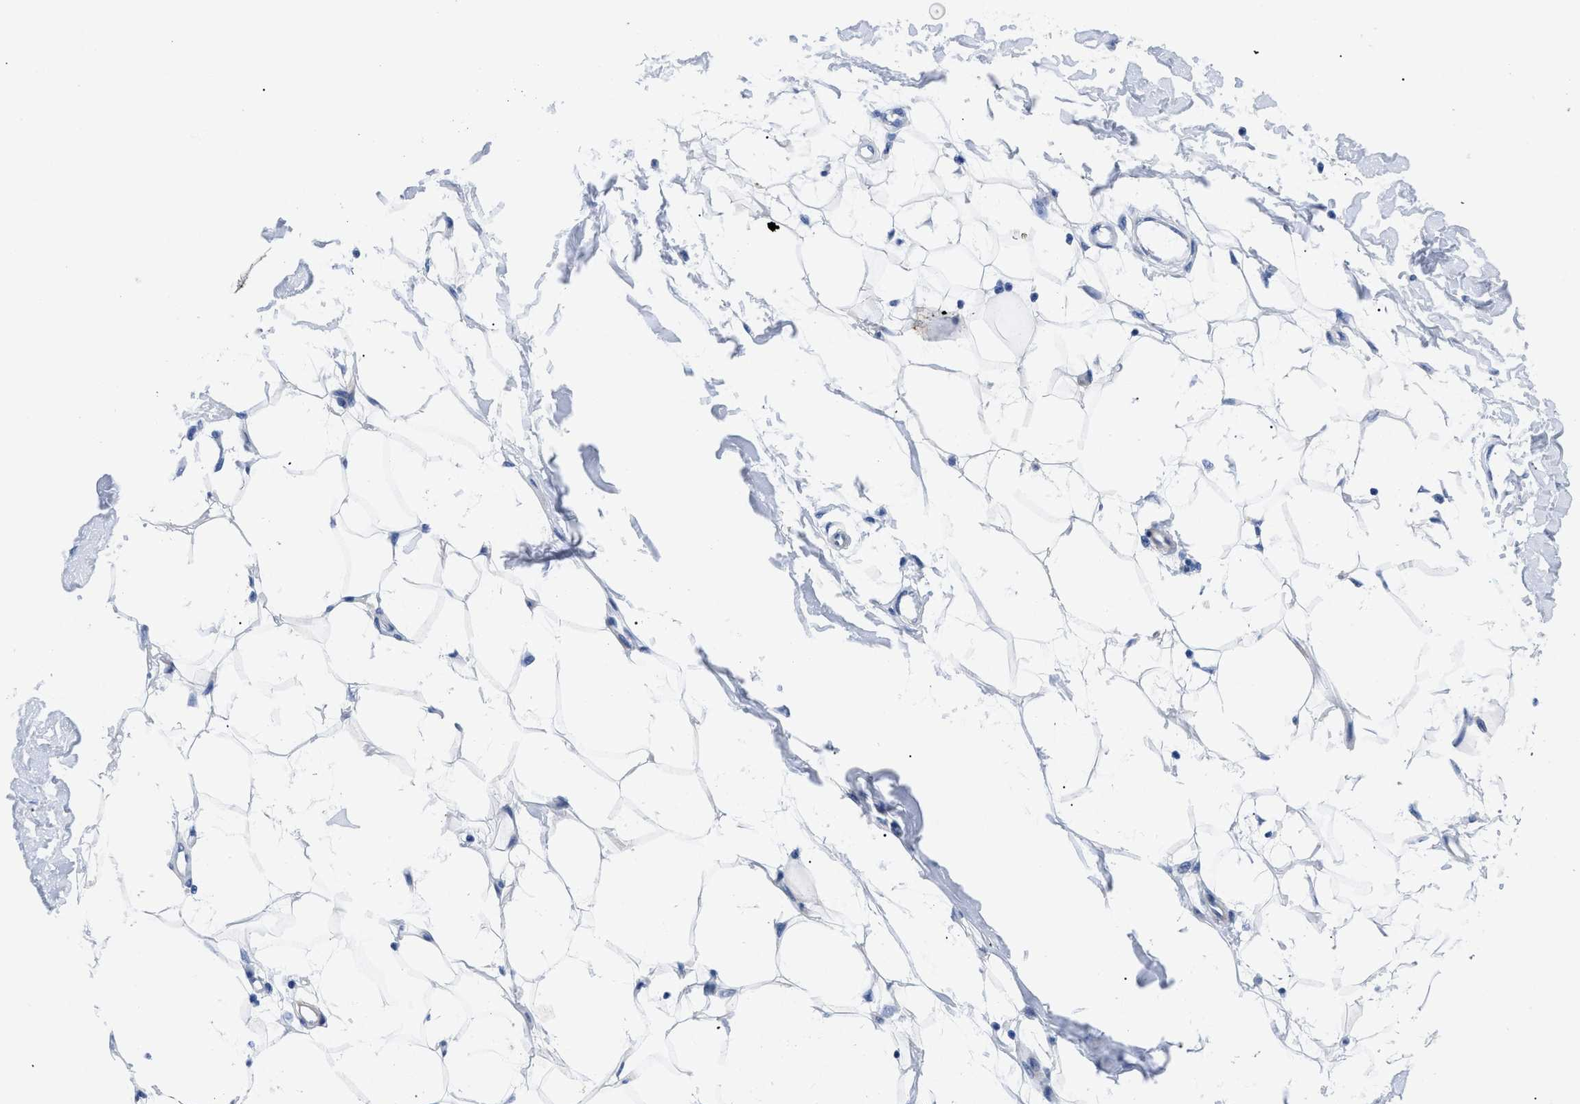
{"staining": {"intensity": "negative", "quantity": "none", "location": "none"}, "tissue": "adipose tissue", "cell_type": "Adipocytes", "image_type": "normal", "snomed": [{"axis": "morphology", "description": "Normal tissue, NOS"}, {"axis": "morphology", "description": "Squamous cell carcinoma, NOS"}, {"axis": "topography", "description": "Skin"}, {"axis": "topography", "description": "Peripheral nerve tissue"}], "caption": "Immunohistochemical staining of normal adipose tissue displays no significant staining in adipocytes. (Brightfield microscopy of DAB (3,3'-diaminobenzidine) immunohistochemistry (IHC) at high magnification).", "gene": "DUSP26", "patient": {"sex": "male", "age": 83}}